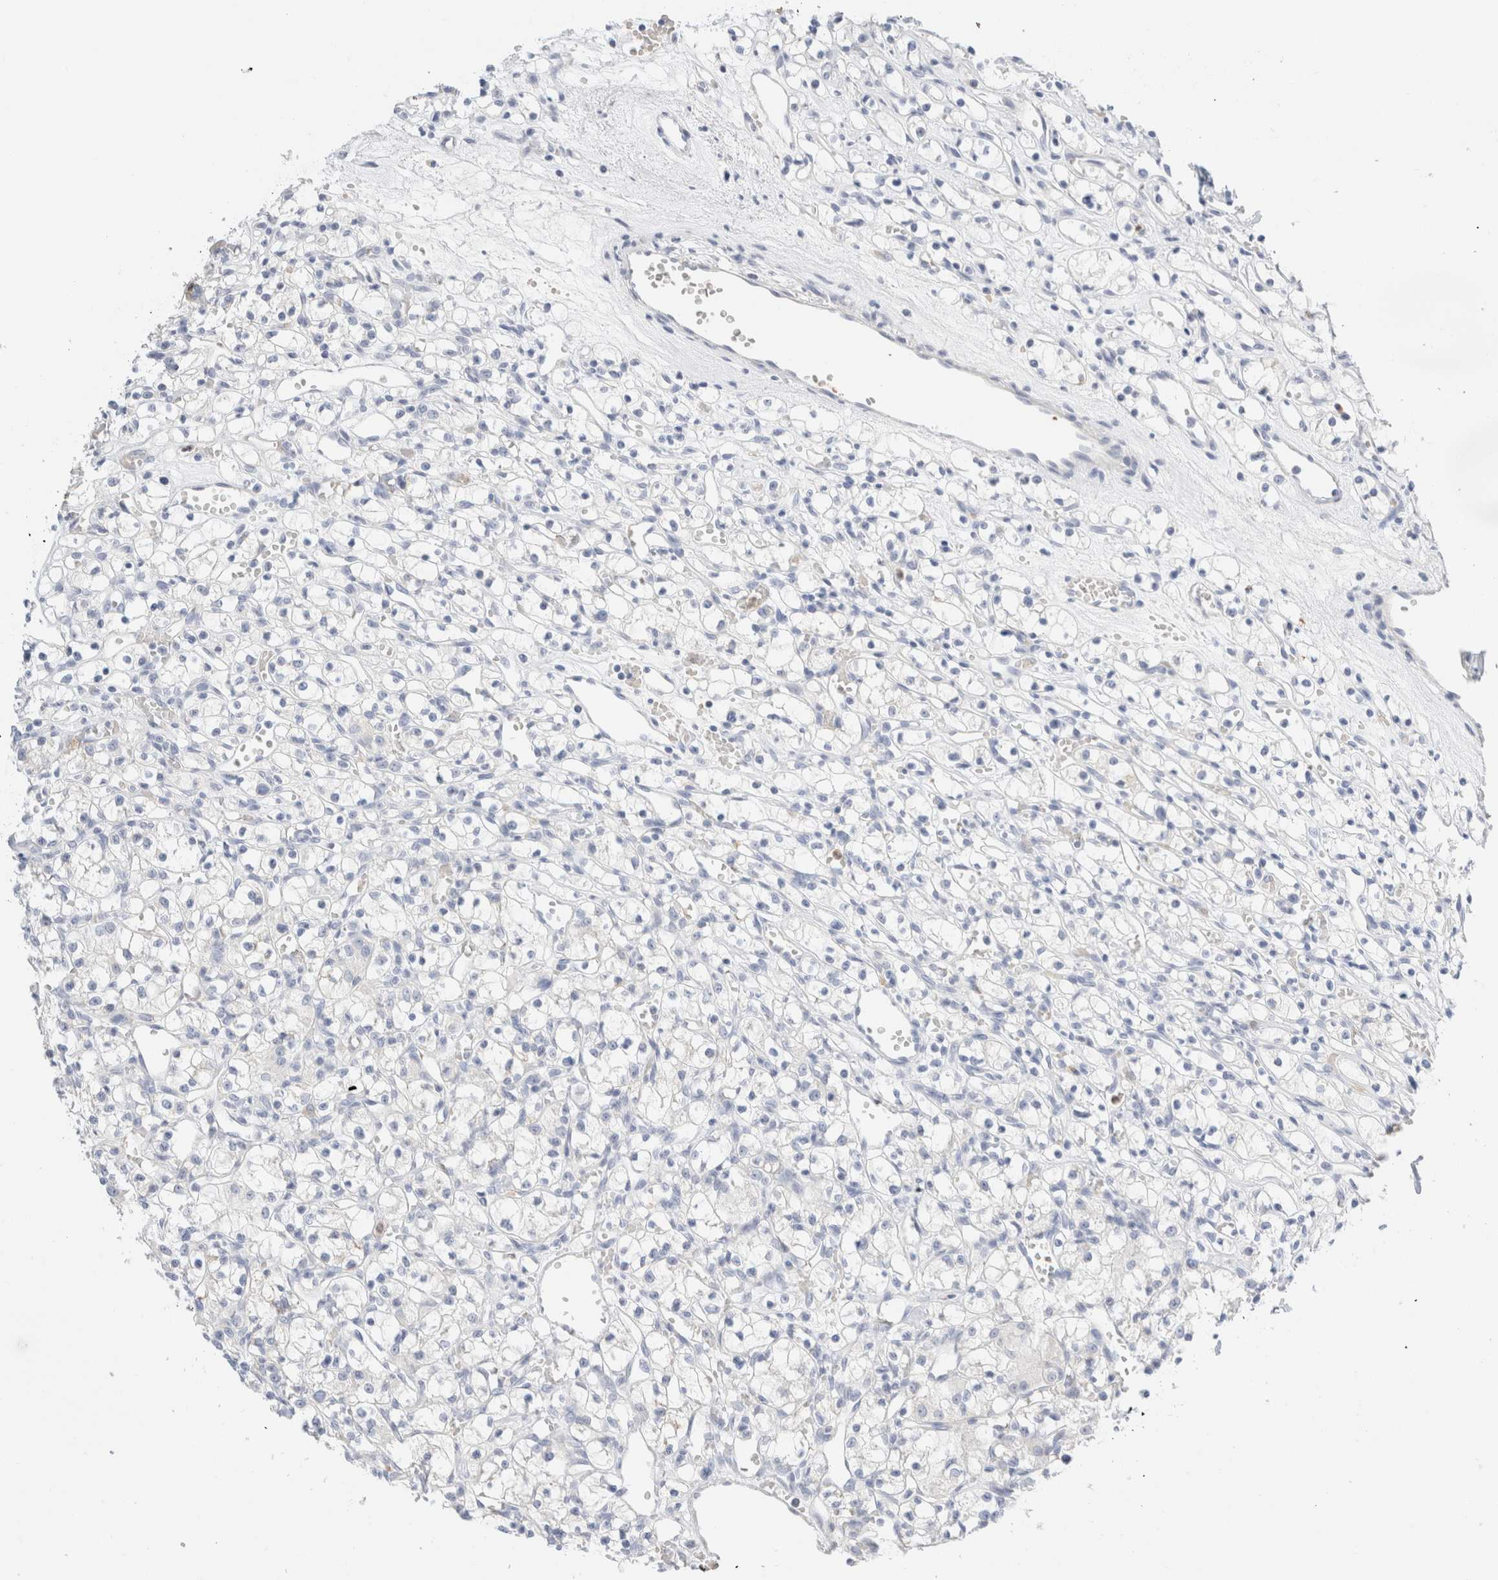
{"staining": {"intensity": "negative", "quantity": "none", "location": "none"}, "tissue": "renal cancer", "cell_type": "Tumor cells", "image_type": "cancer", "snomed": [{"axis": "morphology", "description": "Adenocarcinoma, NOS"}, {"axis": "topography", "description": "Kidney"}], "caption": "Histopathology image shows no protein expression in tumor cells of renal cancer (adenocarcinoma) tissue.", "gene": "ARG1", "patient": {"sex": "female", "age": 59}}